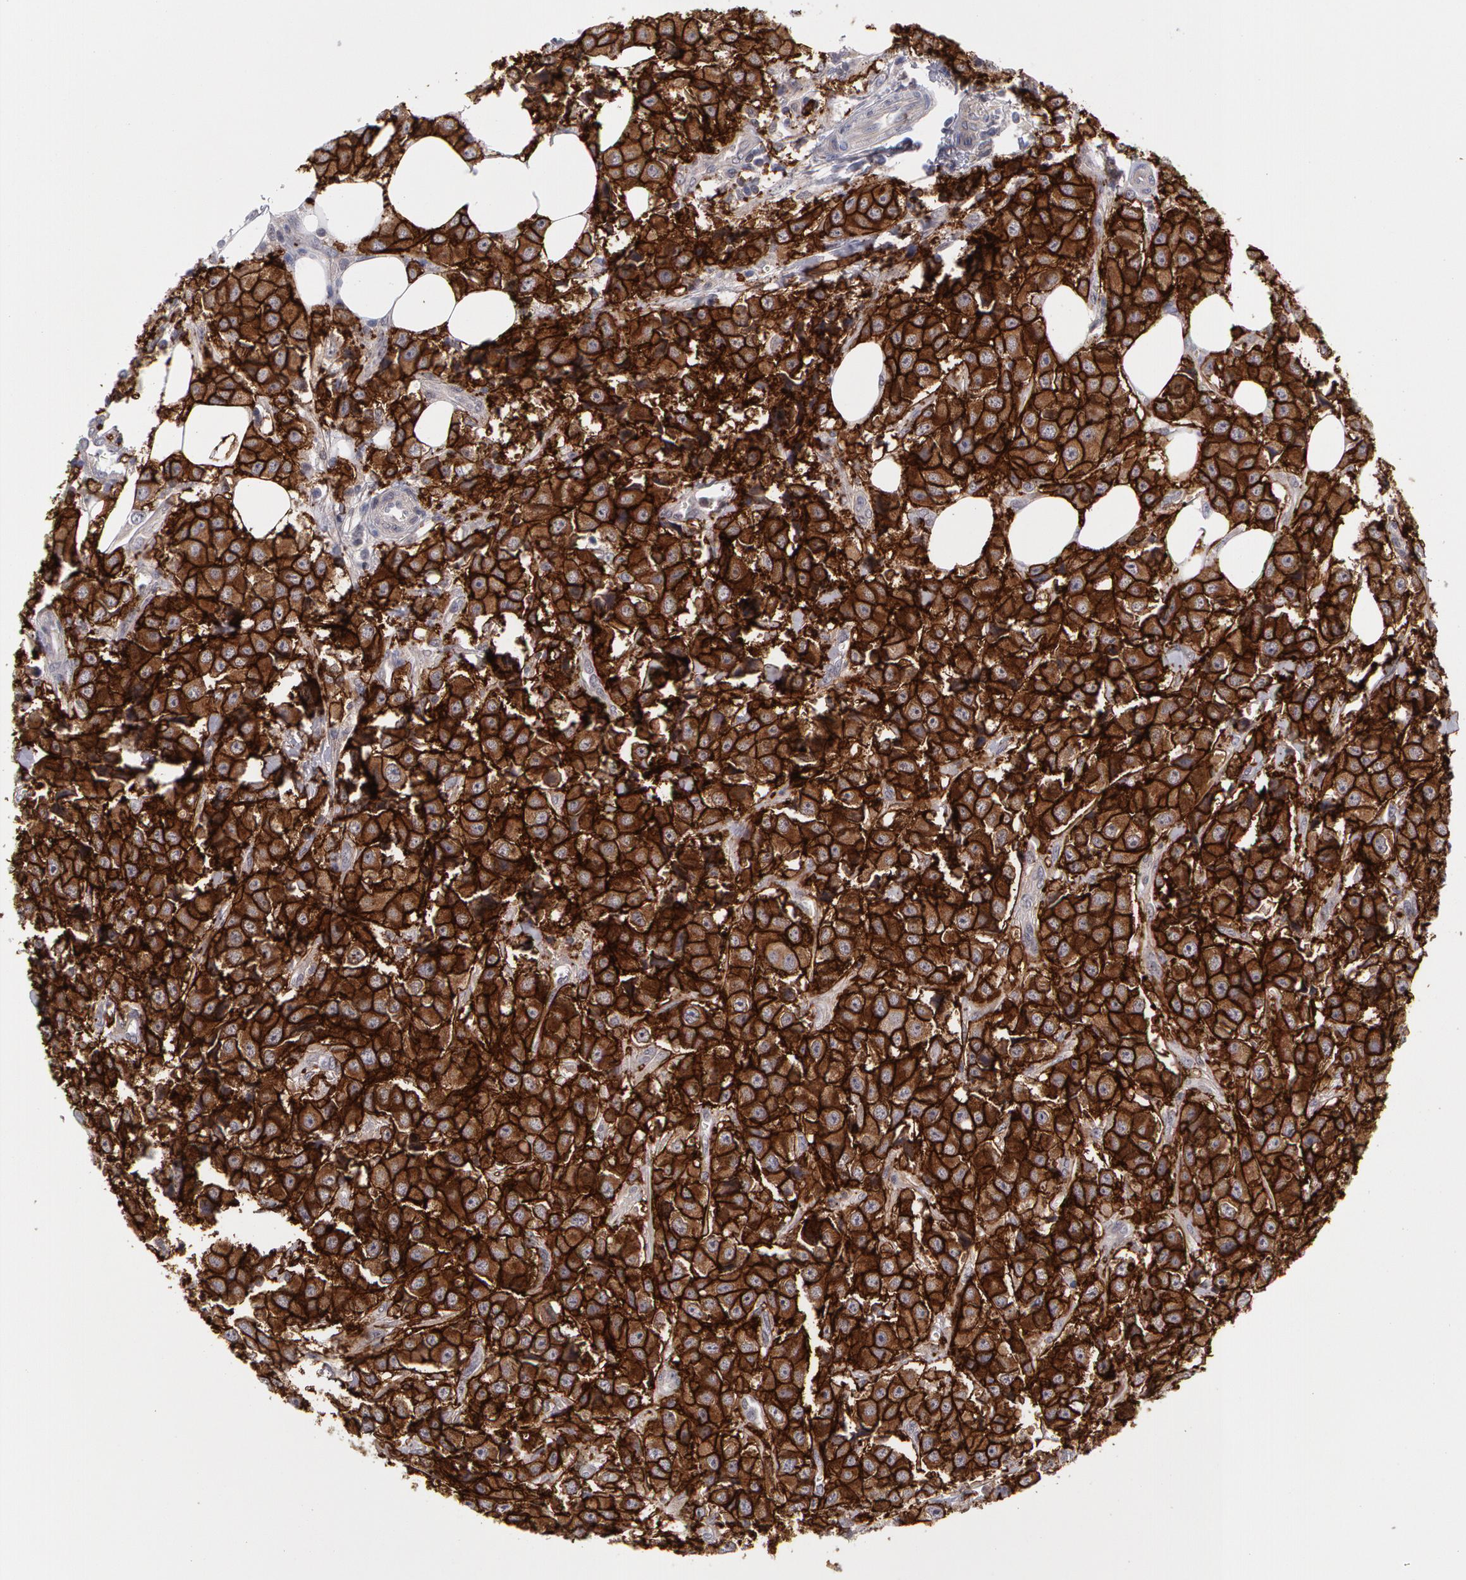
{"staining": {"intensity": "strong", "quantity": ">75%", "location": "cytoplasmic/membranous"}, "tissue": "breast cancer", "cell_type": "Tumor cells", "image_type": "cancer", "snomed": [{"axis": "morphology", "description": "Duct carcinoma"}, {"axis": "topography", "description": "Breast"}], "caption": "Protein analysis of breast infiltrating ductal carcinoma tissue displays strong cytoplasmic/membranous expression in approximately >75% of tumor cells.", "gene": "ERBB2", "patient": {"sex": "female", "age": 58}}